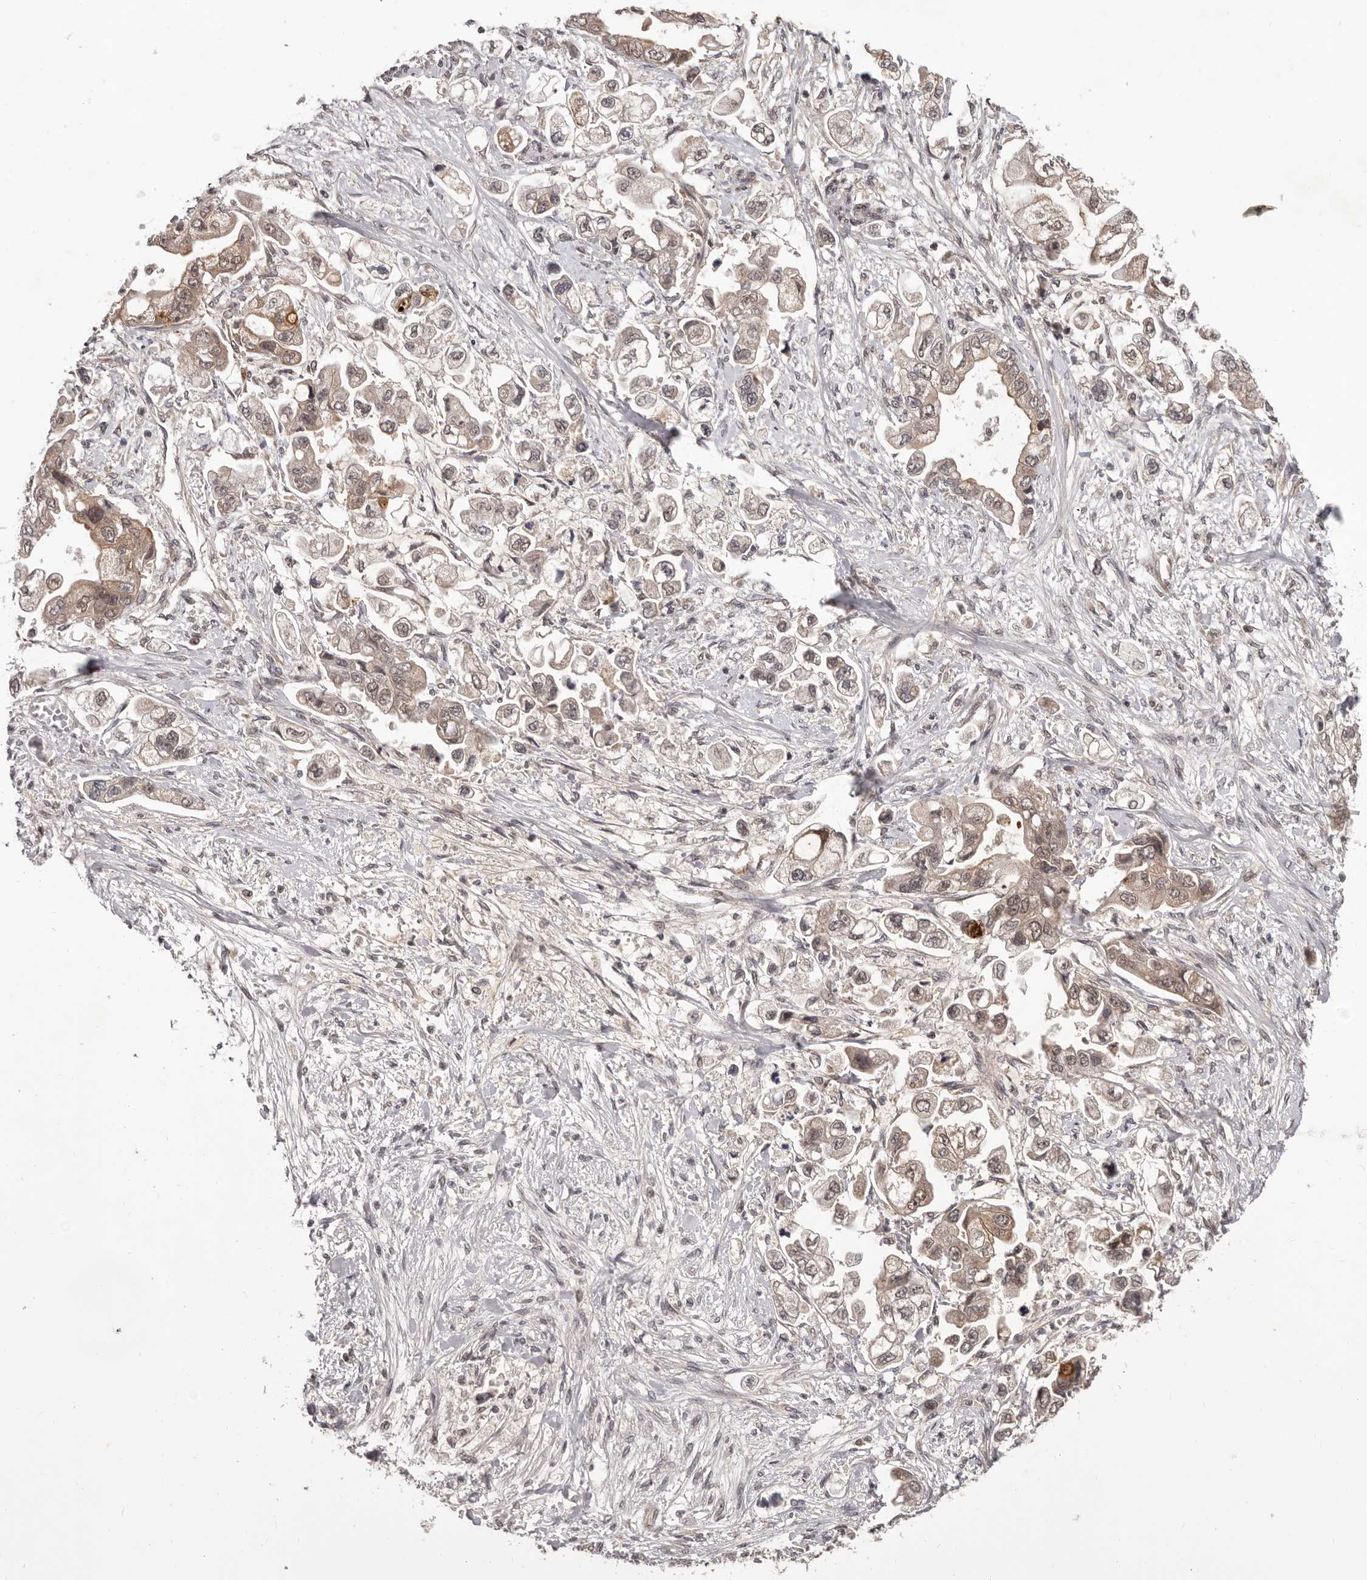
{"staining": {"intensity": "weak", "quantity": ">75%", "location": "cytoplasmic/membranous,nuclear"}, "tissue": "stomach cancer", "cell_type": "Tumor cells", "image_type": "cancer", "snomed": [{"axis": "morphology", "description": "Adenocarcinoma, NOS"}, {"axis": "topography", "description": "Stomach"}], "caption": "A photomicrograph of stomach adenocarcinoma stained for a protein exhibits weak cytoplasmic/membranous and nuclear brown staining in tumor cells.", "gene": "TBX5", "patient": {"sex": "male", "age": 62}}